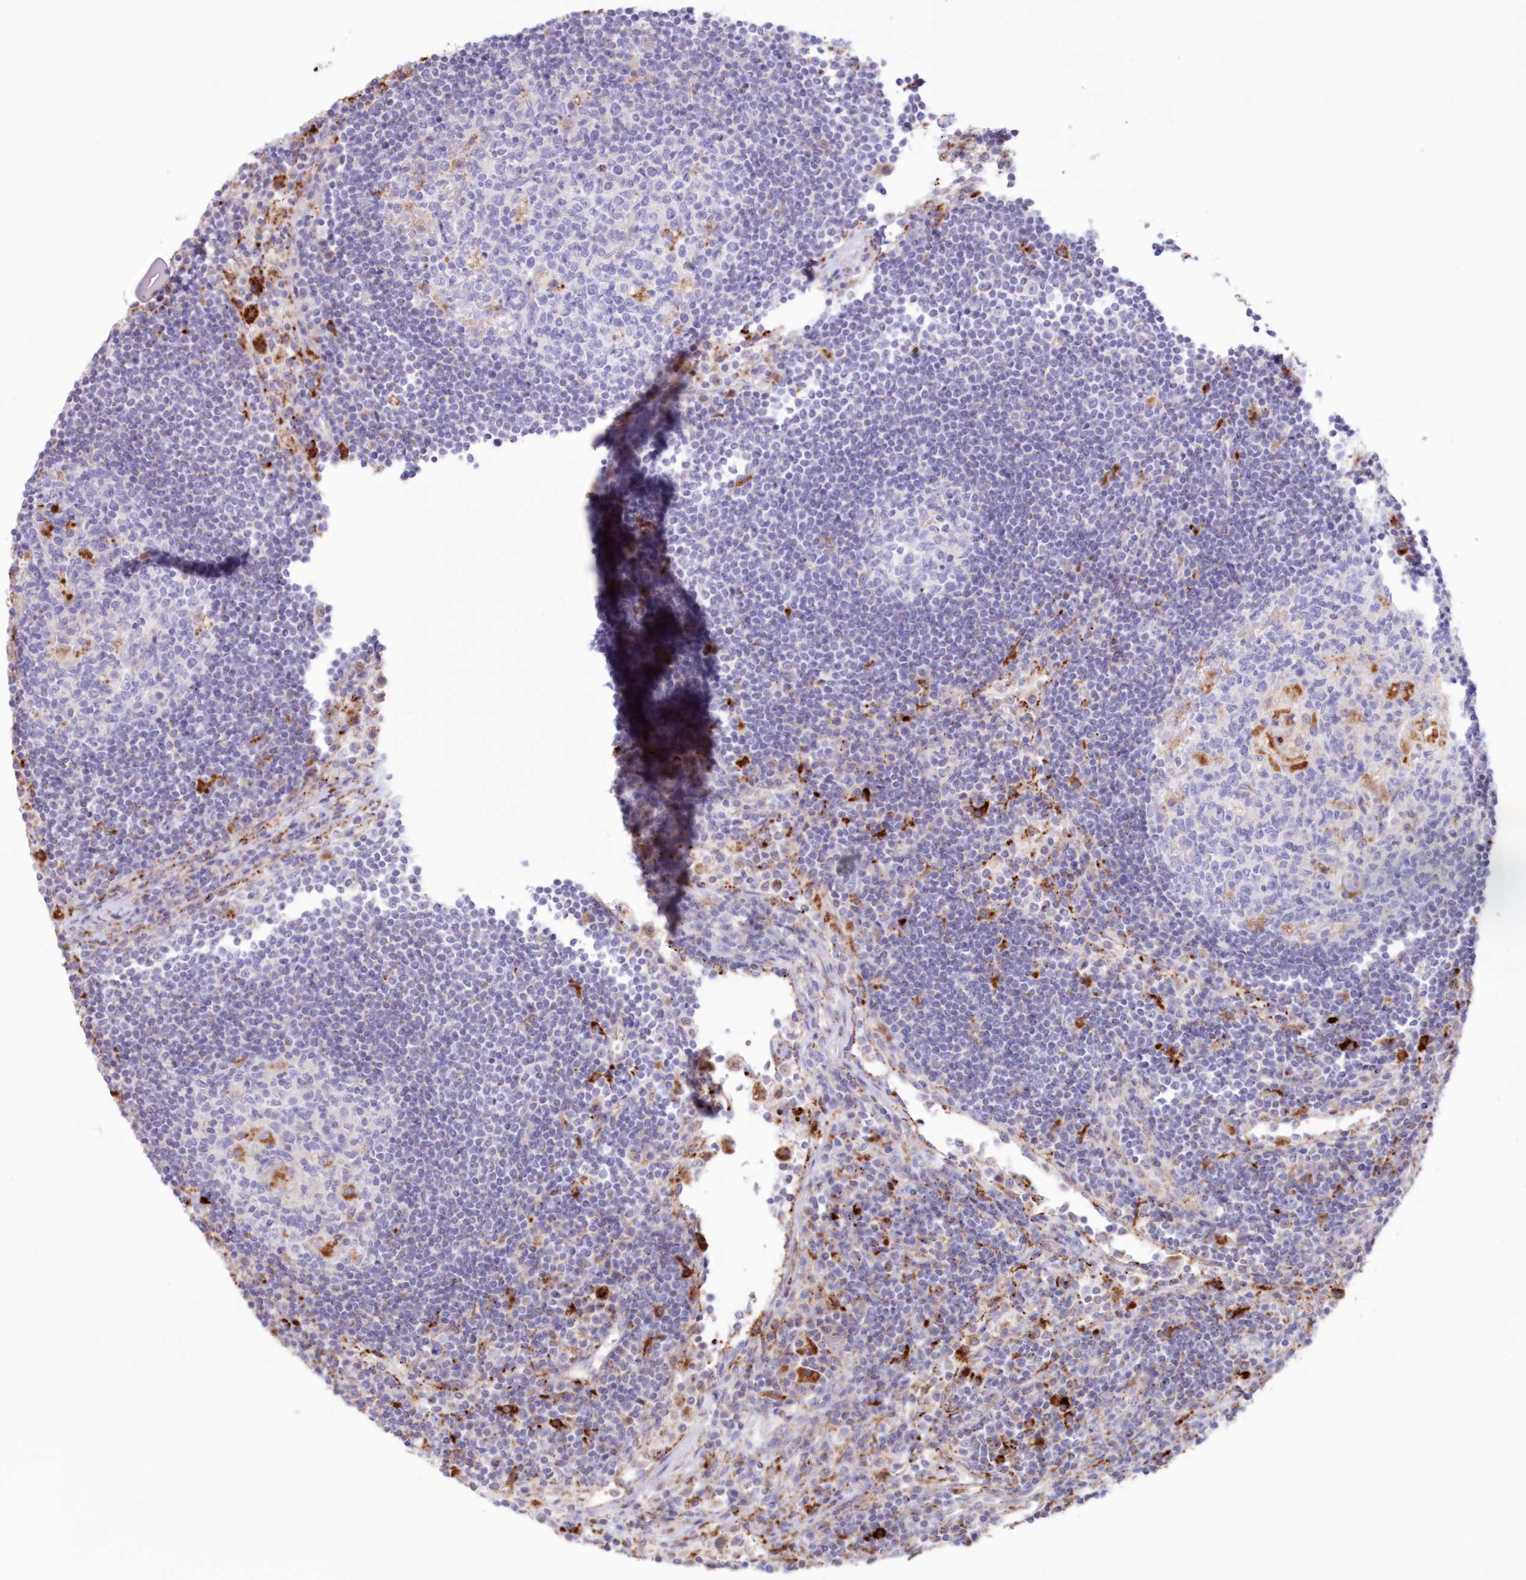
{"staining": {"intensity": "moderate", "quantity": "<25%", "location": "cytoplasmic/membranous"}, "tissue": "lymph node", "cell_type": "Germinal center cells", "image_type": "normal", "snomed": [{"axis": "morphology", "description": "Normal tissue, NOS"}, {"axis": "topography", "description": "Lymph node"}], "caption": "Lymph node stained with a protein marker exhibits moderate staining in germinal center cells.", "gene": "TPP1", "patient": {"sex": "female", "age": 53}}